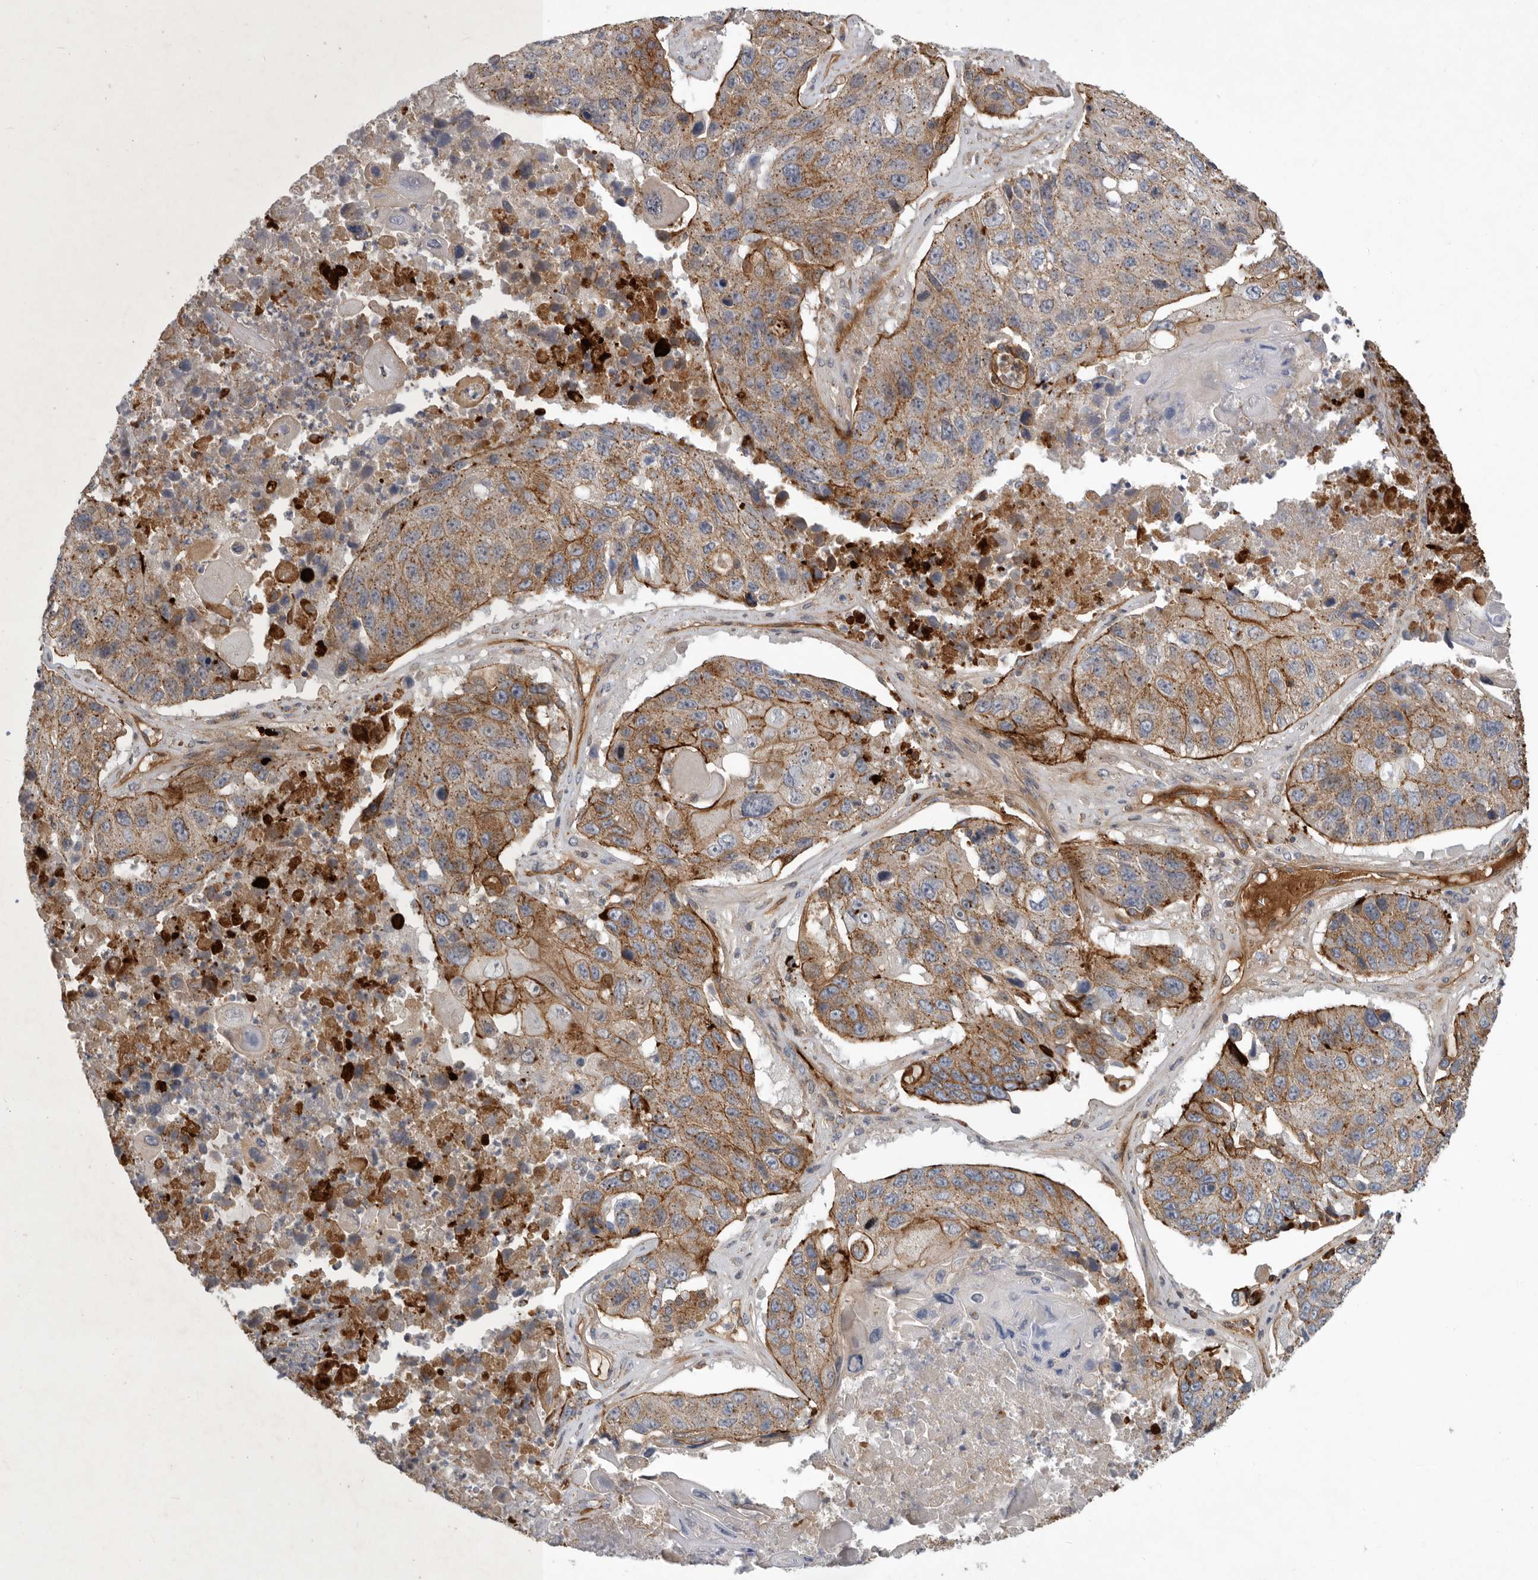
{"staining": {"intensity": "moderate", "quantity": ">75%", "location": "cytoplasmic/membranous"}, "tissue": "lung cancer", "cell_type": "Tumor cells", "image_type": "cancer", "snomed": [{"axis": "morphology", "description": "Squamous cell carcinoma, NOS"}, {"axis": "topography", "description": "Lung"}], "caption": "The photomicrograph demonstrates immunohistochemical staining of lung cancer (squamous cell carcinoma). There is moderate cytoplasmic/membranous expression is identified in about >75% of tumor cells.", "gene": "MLPH", "patient": {"sex": "male", "age": 61}}